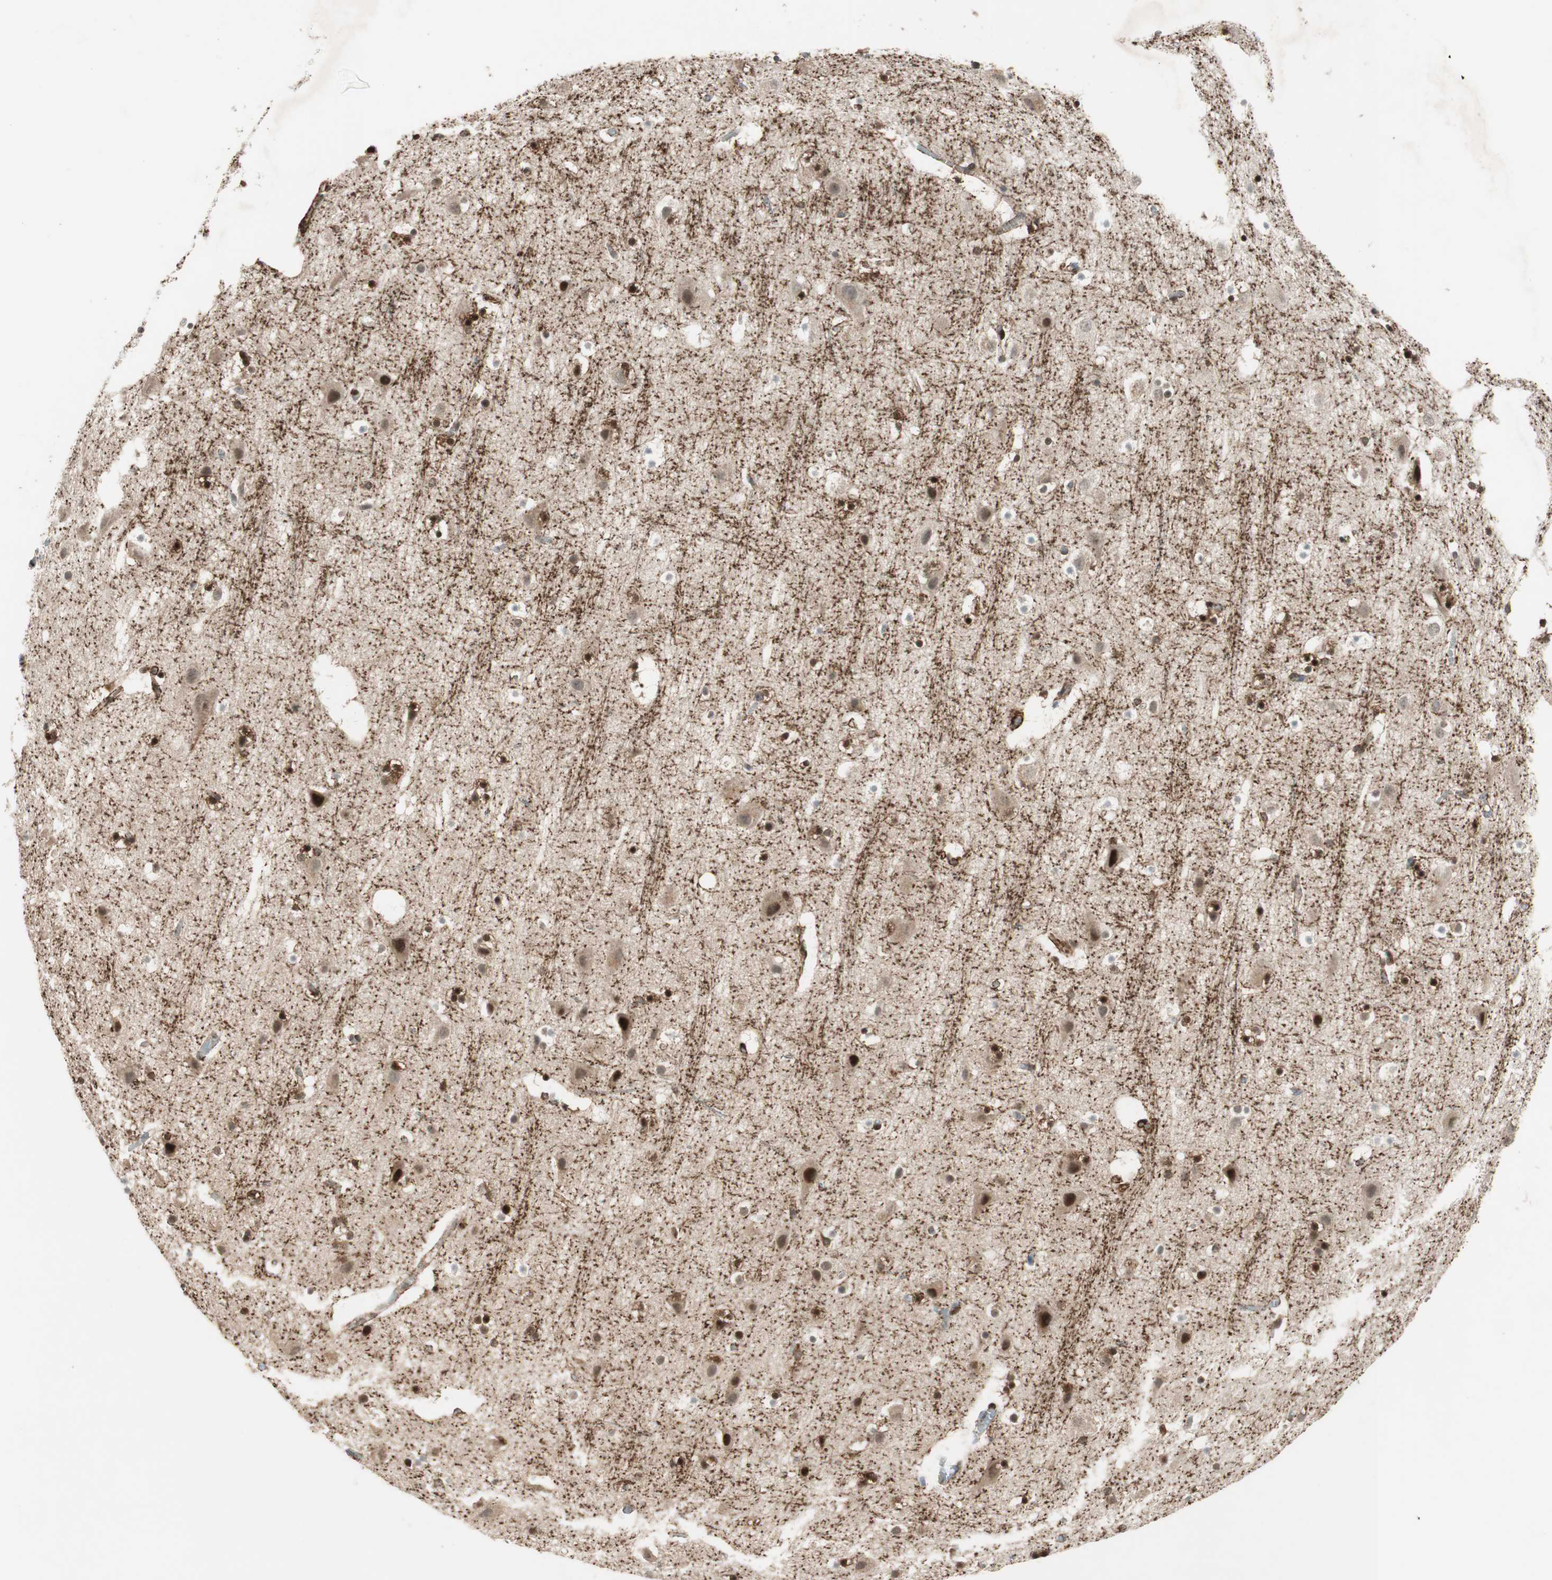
{"staining": {"intensity": "moderate", "quantity": "25%-75%", "location": "cytoplasmic/membranous"}, "tissue": "cerebral cortex", "cell_type": "Endothelial cells", "image_type": "normal", "snomed": [{"axis": "morphology", "description": "Normal tissue, NOS"}, {"axis": "topography", "description": "Cerebral cortex"}], "caption": "High-power microscopy captured an immunohistochemistry (IHC) micrograph of normal cerebral cortex, revealing moderate cytoplasmic/membranous expression in approximately 25%-75% of endothelial cells.", "gene": "CDK19", "patient": {"sex": "male", "age": 45}}